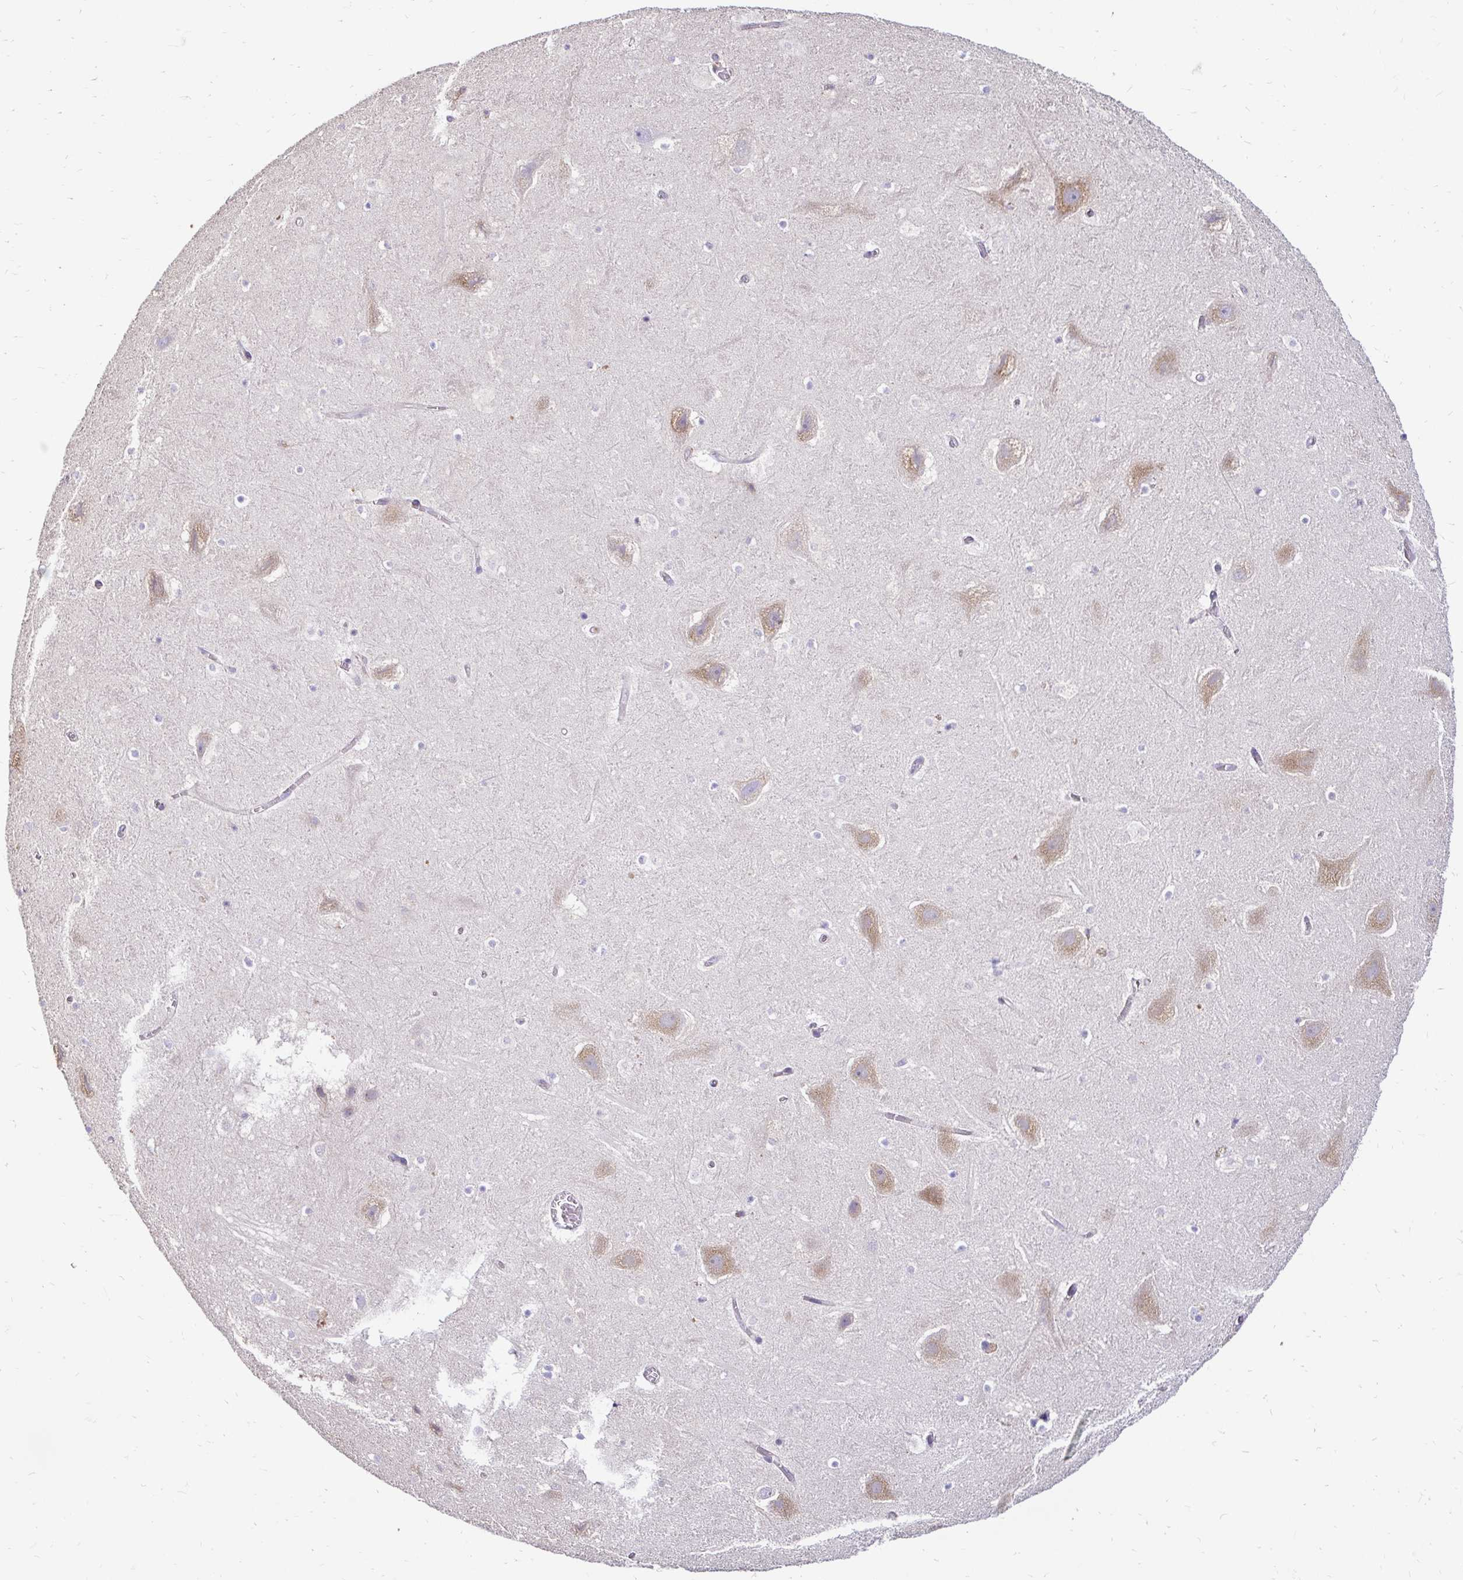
{"staining": {"intensity": "negative", "quantity": "none", "location": "none"}, "tissue": "hippocampus", "cell_type": "Glial cells", "image_type": "normal", "snomed": [{"axis": "morphology", "description": "Normal tissue, NOS"}, {"axis": "topography", "description": "Hippocampus"}], "caption": "Immunohistochemistry micrograph of unremarkable human hippocampus stained for a protein (brown), which demonstrates no expression in glial cells. (Immunohistochemistry, brightfield microscopy, high magnification).", "gene": "FUCA1", "patient": {"sex": "female", "age": 42}}